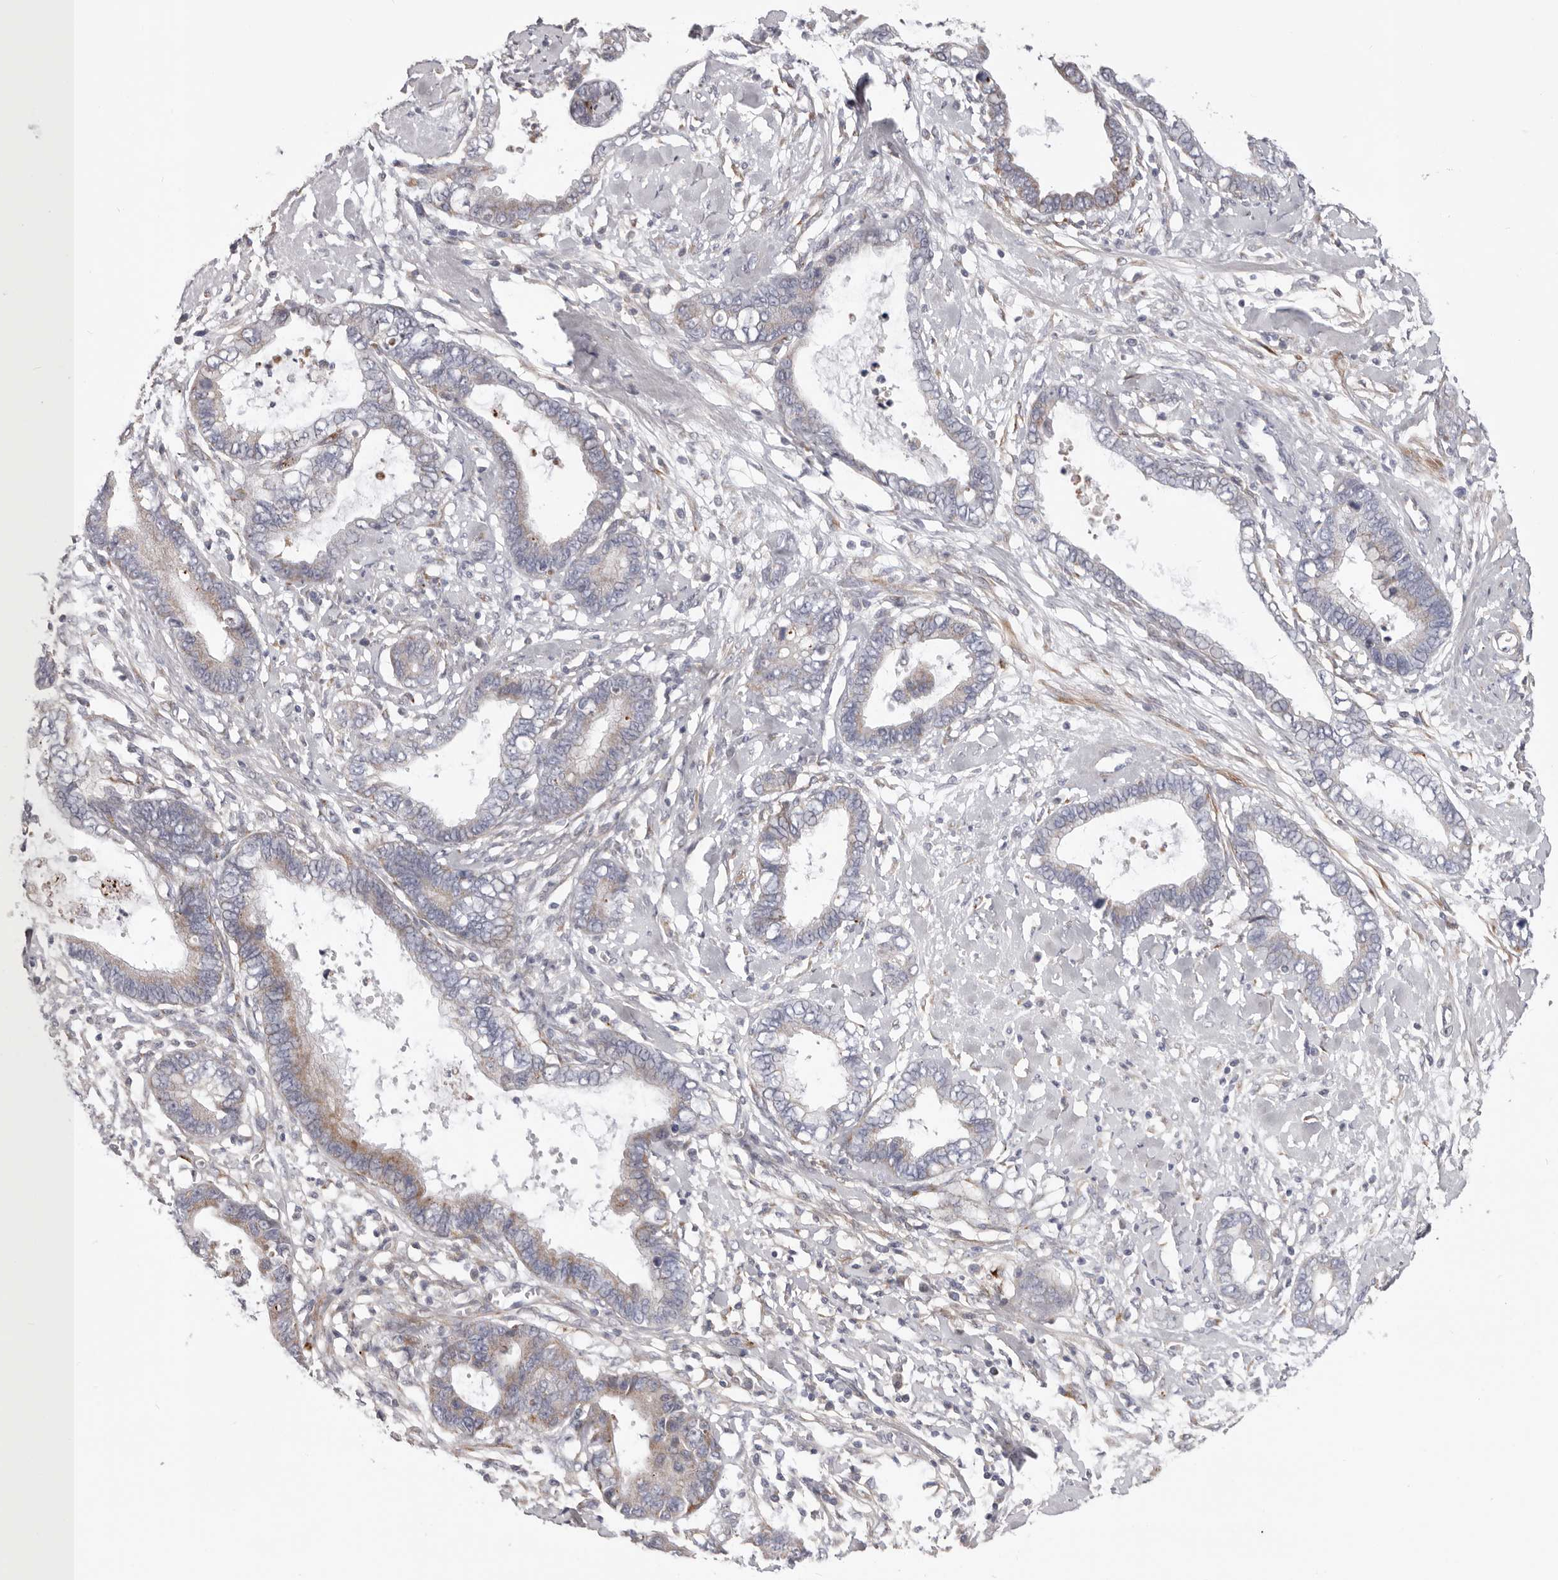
{"staining": {"intensity": "weak", "quantity": "<25%", "location": "cytoplasmic/membranous"}, "tissue": "cervical cancer", "cell_type": "Tumor cells", "image_type": "cancer", "snomed": [{"axis": "morphology", "description": "Adenocarcinoma, NOS"}, {"axis": "topography", "description": "Cervix"}], "caption": "An immunohistochemistry (IHC) photomicrograph of adenocarcinoma (cervical) is shown. There is no staining in tumor cells of adenocarcinoma (cervical).", "gene": "MRPS10", "patient": {"sex": "female", "age": 44}}